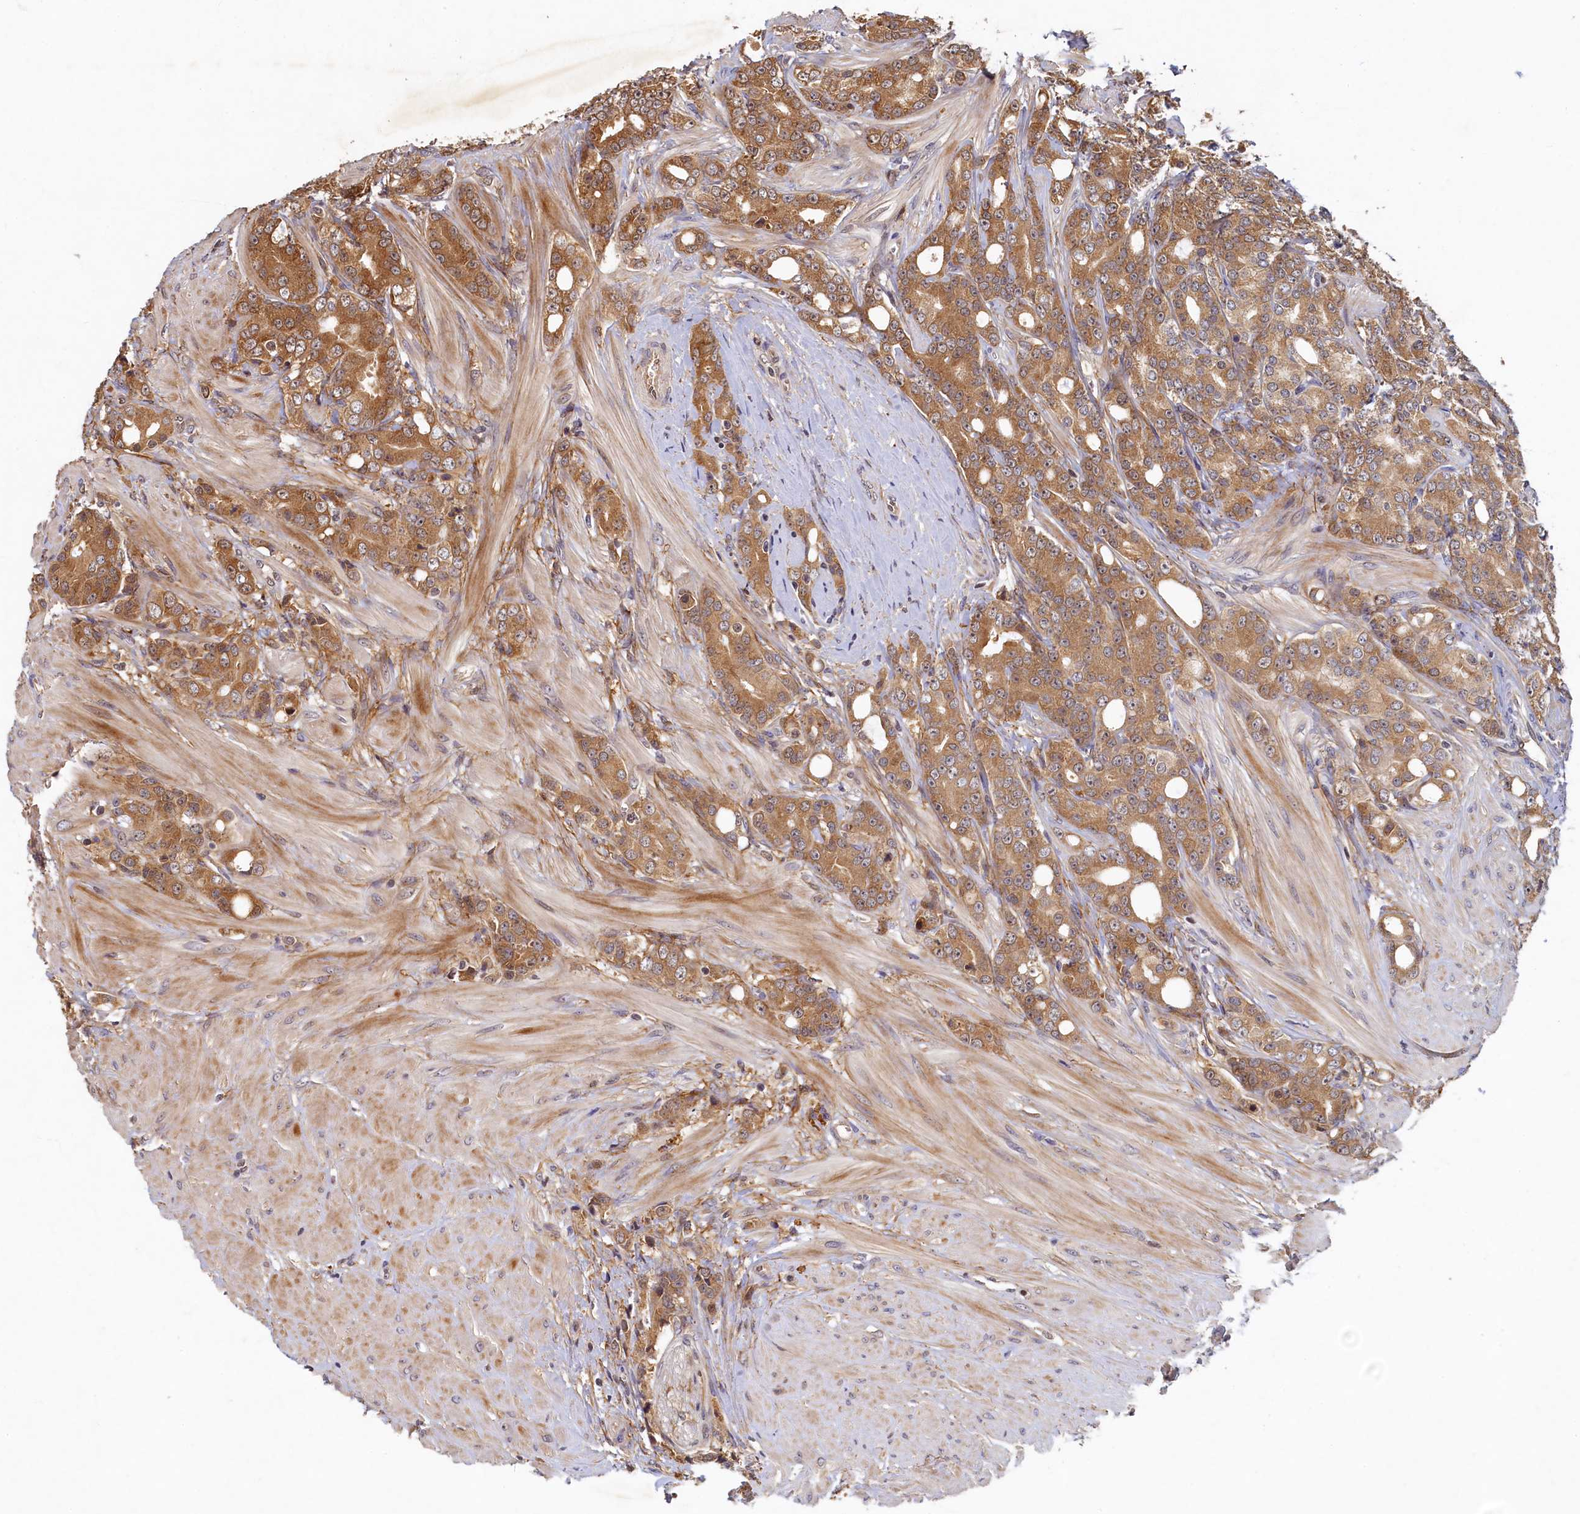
{"staining": {"intensity": "moderate", "quantity": ">75%", "location": "cytoplasmic/membranous"}, "tissue": "prostate cancer", "cell_type": "Tumor cells", "image_type": "cancer", "snomed": [{"axis": "morphology", "description": "Adenocarcinoma, High grade"}, {"axis": "topography", "description": "Prostate"}], "caption": "IHC micrograph of neoplastic tissue: prostate adenocarcinoma (high-grade) stained using immunohistochemistry exhibits medium levels of moderate protein expression localized specifically in the cytoplasmic/membranous of tumor cells, appearing as a cytoplasmic/membranous brown color.", "gene": "LCMT2", "patient": {"sex": "male", "age": 62}}